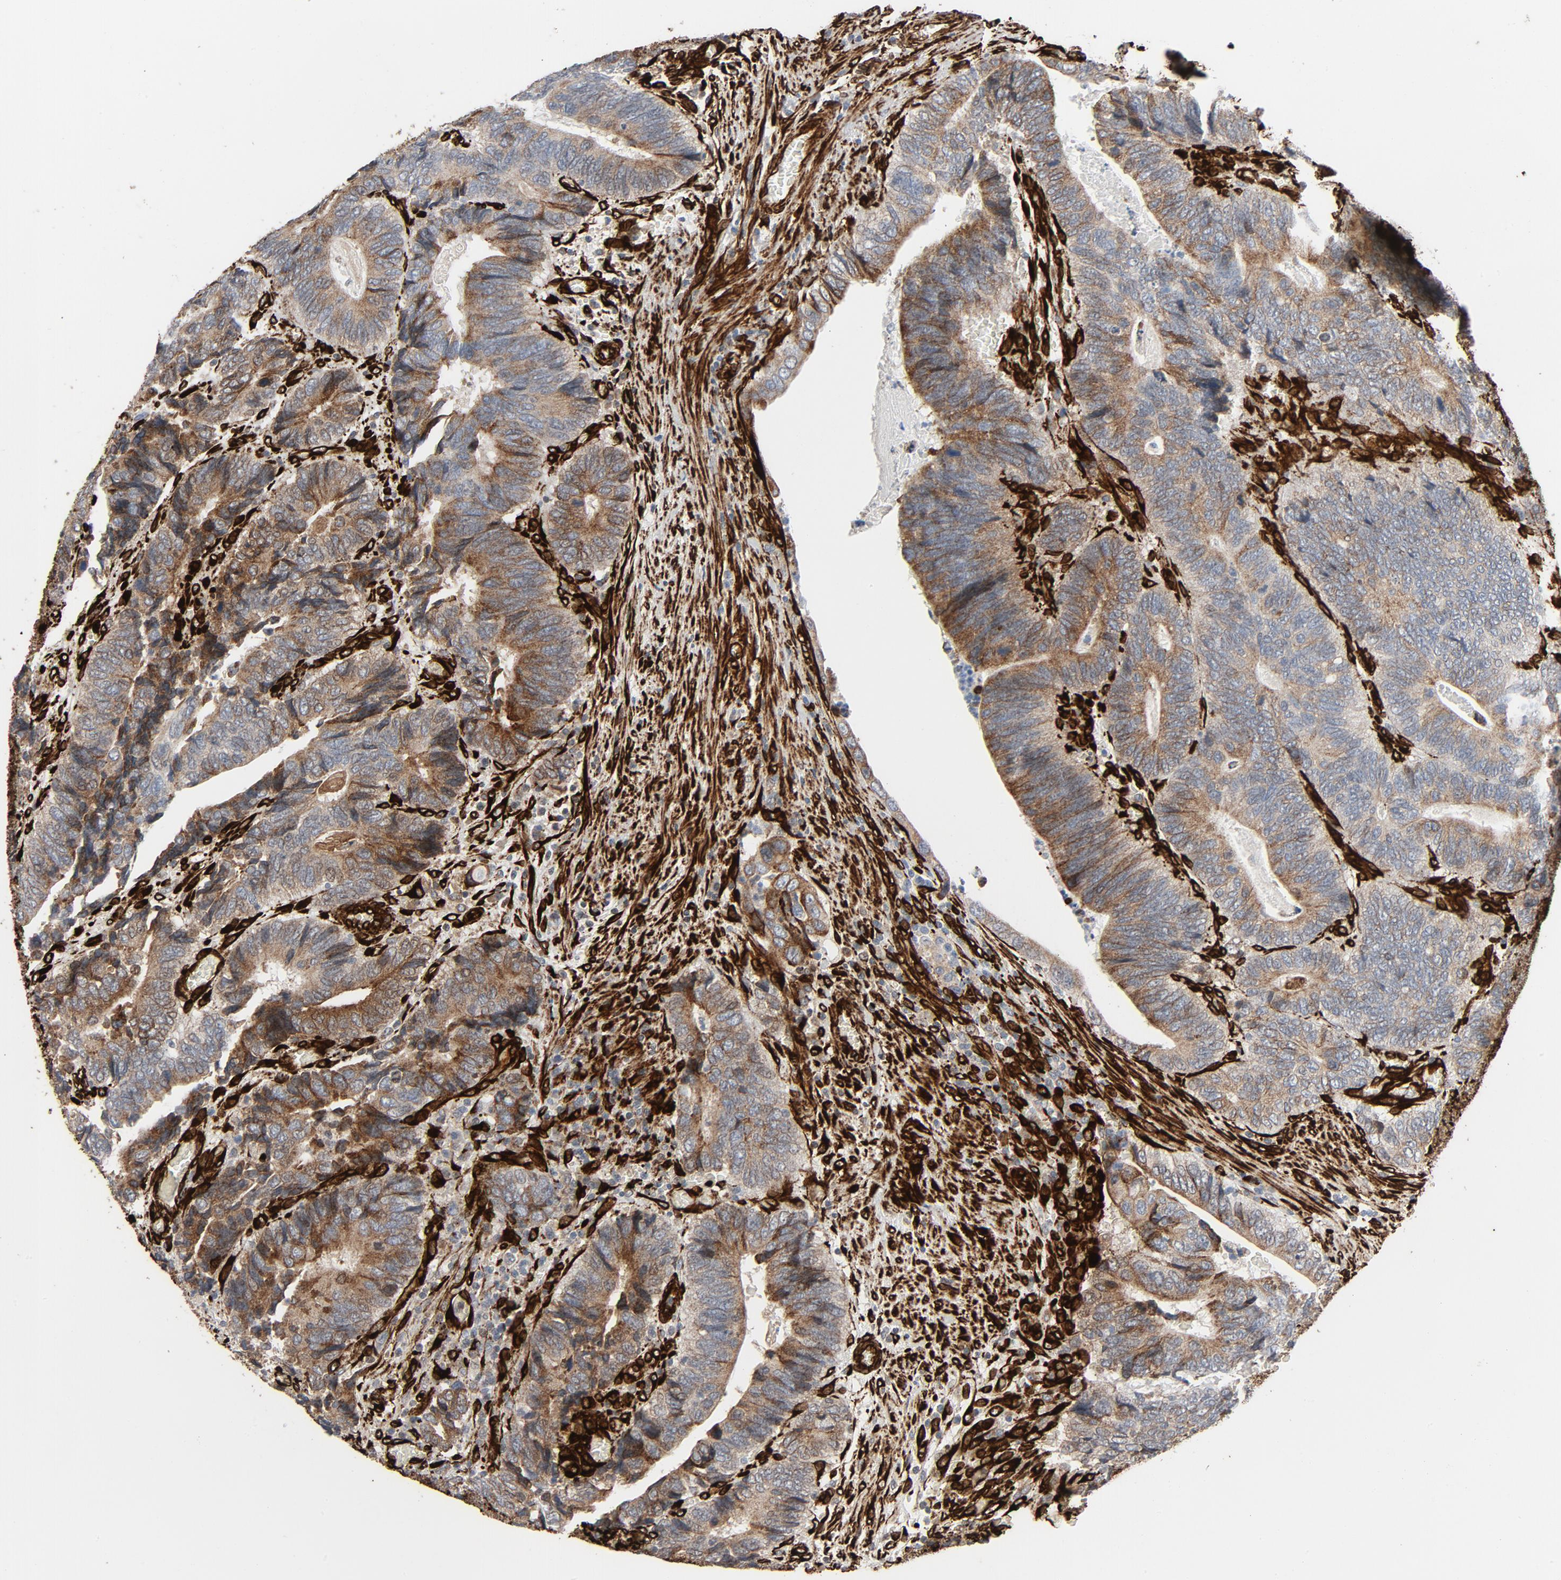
{"staining": {"intensity": "moderate", "quantity": ">75%", "location": "cytoplasmic/membranous"}, "tissue": "colorectal cancer", "cell_type": "Tumor cells", "image_type": "cancer", "snomed": [{"axis": "morphology", "description": "Adenocarcinoma, NOS"}, {"axis": "topography", "description": "Colon"}], "caption": "Adenocarcinoma (colorectal) stained with immunohistochemistry displays moderate cytoplasmic/membranous positivity in approximately >75% of tumor cells.", "gene": "SERPINH1", "patient": {"sex": "male", "age": 72}}